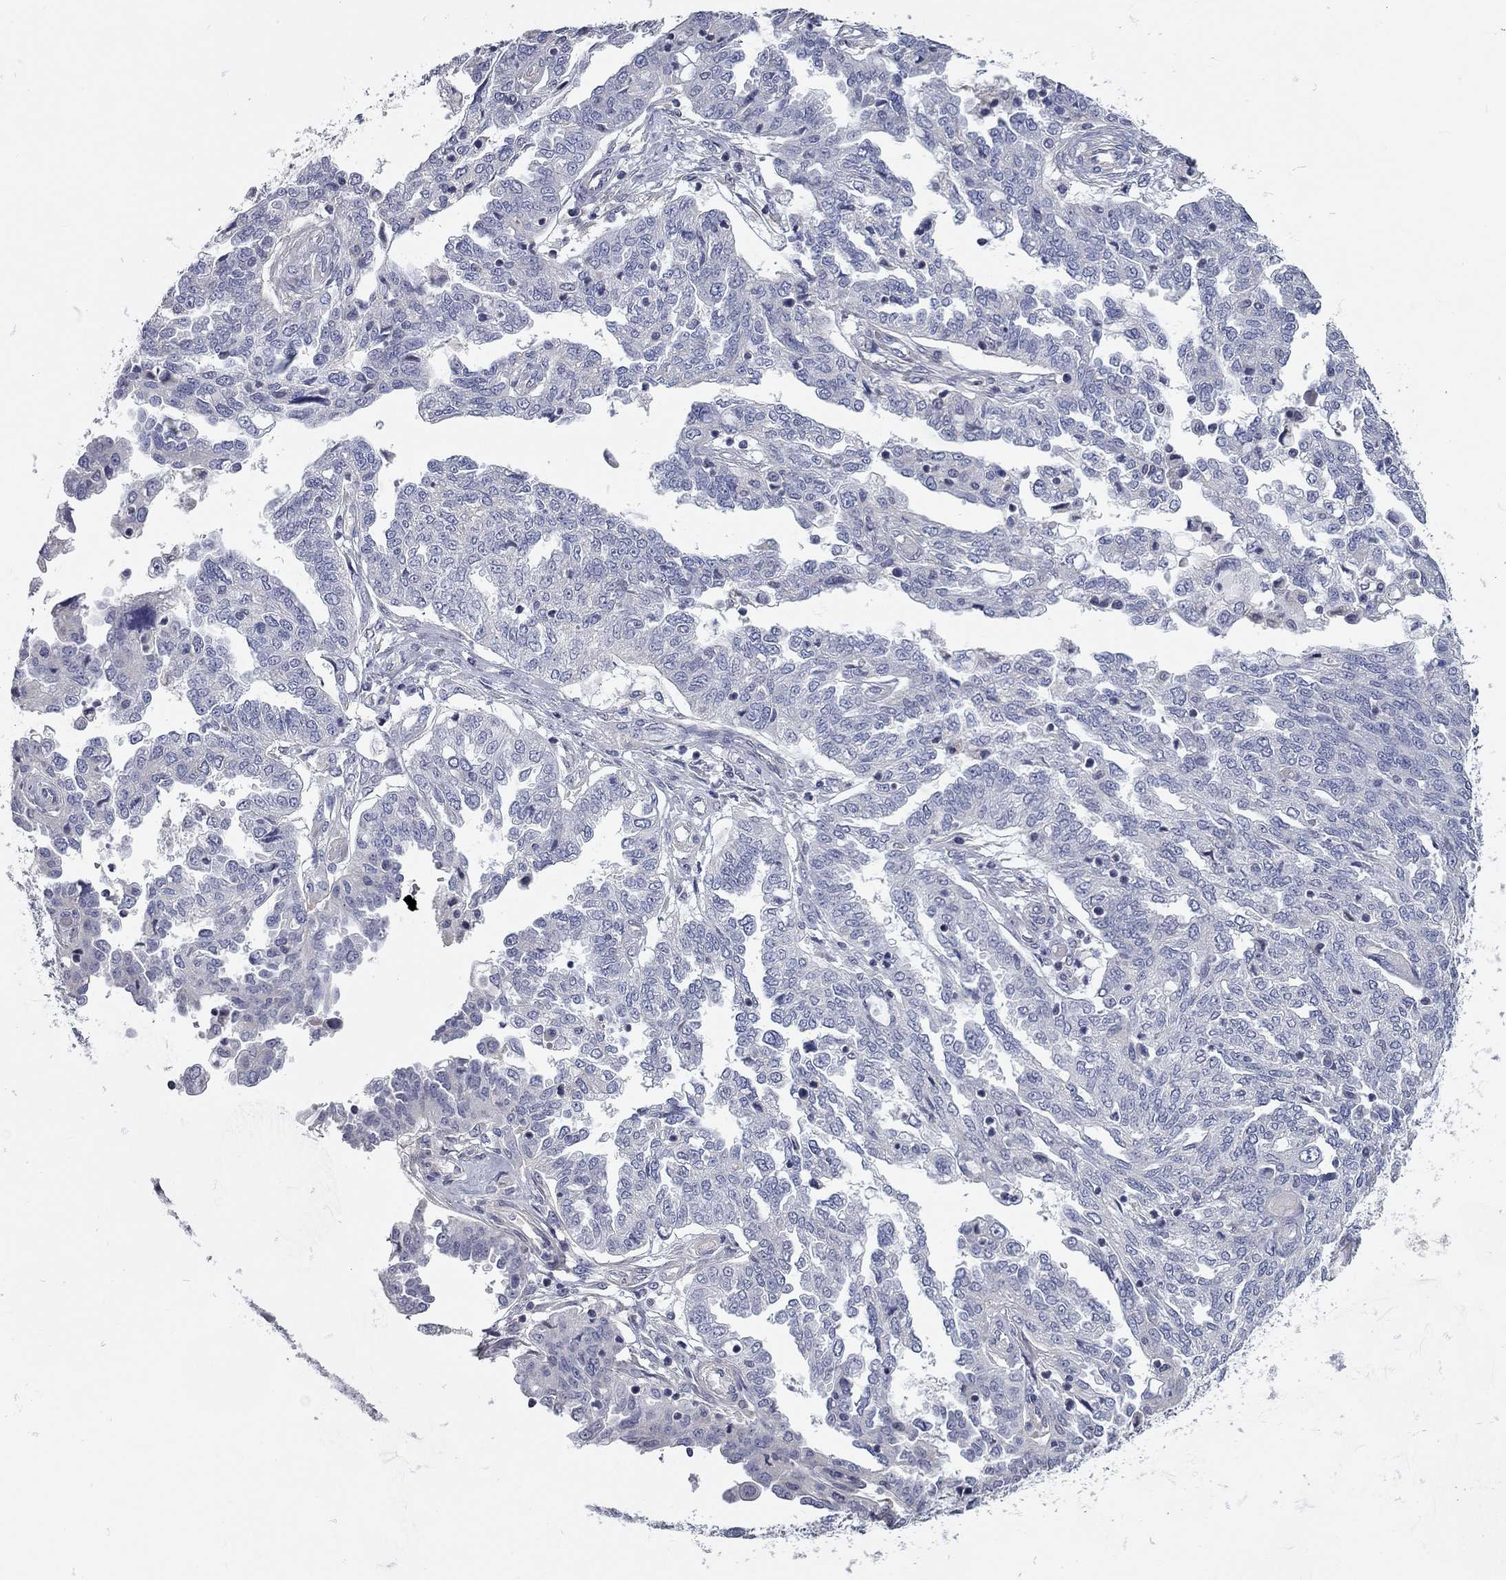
{"staining": {"intensity": "negative", "quantity": "none", "location": "none"}, "tissue": "ovarian cancer", "cell_type": "Tumor cells", "image_type": "cancer", "snomed": [{"axis": "morphology", "description": "Cystadenocarcinoma, serous, NOS"}, {"axis": "topography", "description": "Ovary"}], "caption": "This micrograph is of ovarian serous cystadenocarcinoma stained with immunohistochemistry to label a protein in brown with the nuclei are counter-stained blue. There is no expression in tumor cells. (Brightfield microscopy of DAB (3,3'-diaminobenzidine) IHC at high magnification).", "gene": "C10orf90", "patient": {"sex": "female", "age": 67}}